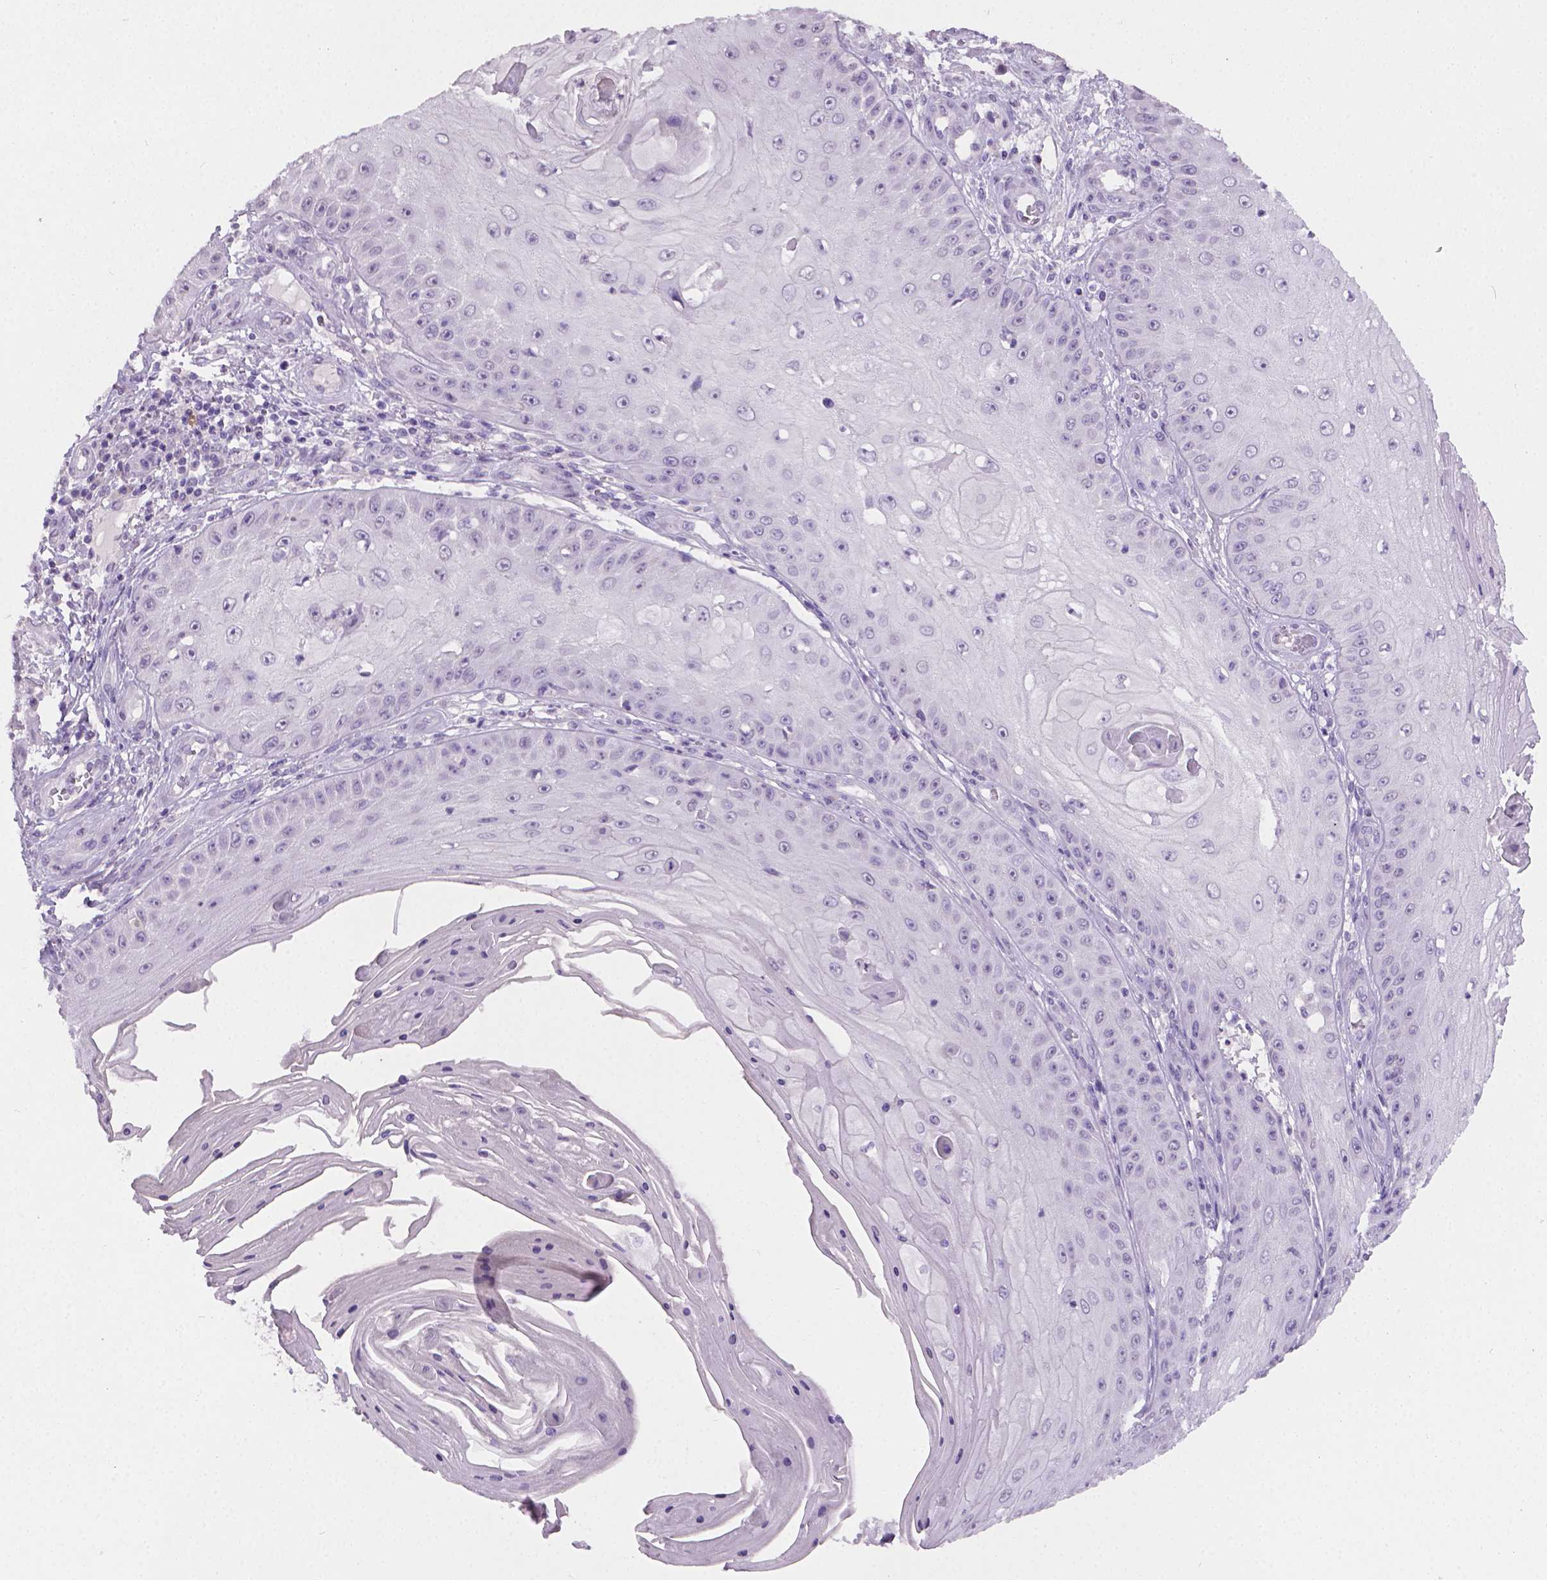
{"staining": {"intensity": "negative", "quantity": "none", "location": "none"}, "tissue": "skin cancer", "cell_type": "Tumor cells", "image_type": "cancer", "snomed": [{"axis": "morphology", "description": "Squamous cell carcinoma, NOS"}, {"axis": "topography", "description": "Skin"}], "caption": "Immunohistochemical staining of human skin cancer (squamous cell carcinoma) reveals no significant staining in tumor cells. Brightfield microscopy of immunohistochemistry stained with DAB (brown) and hematoxylin (blue), captured at high magnification.", "gene": "TNNI2", "patient": {"sex": "male", "age": 70}}